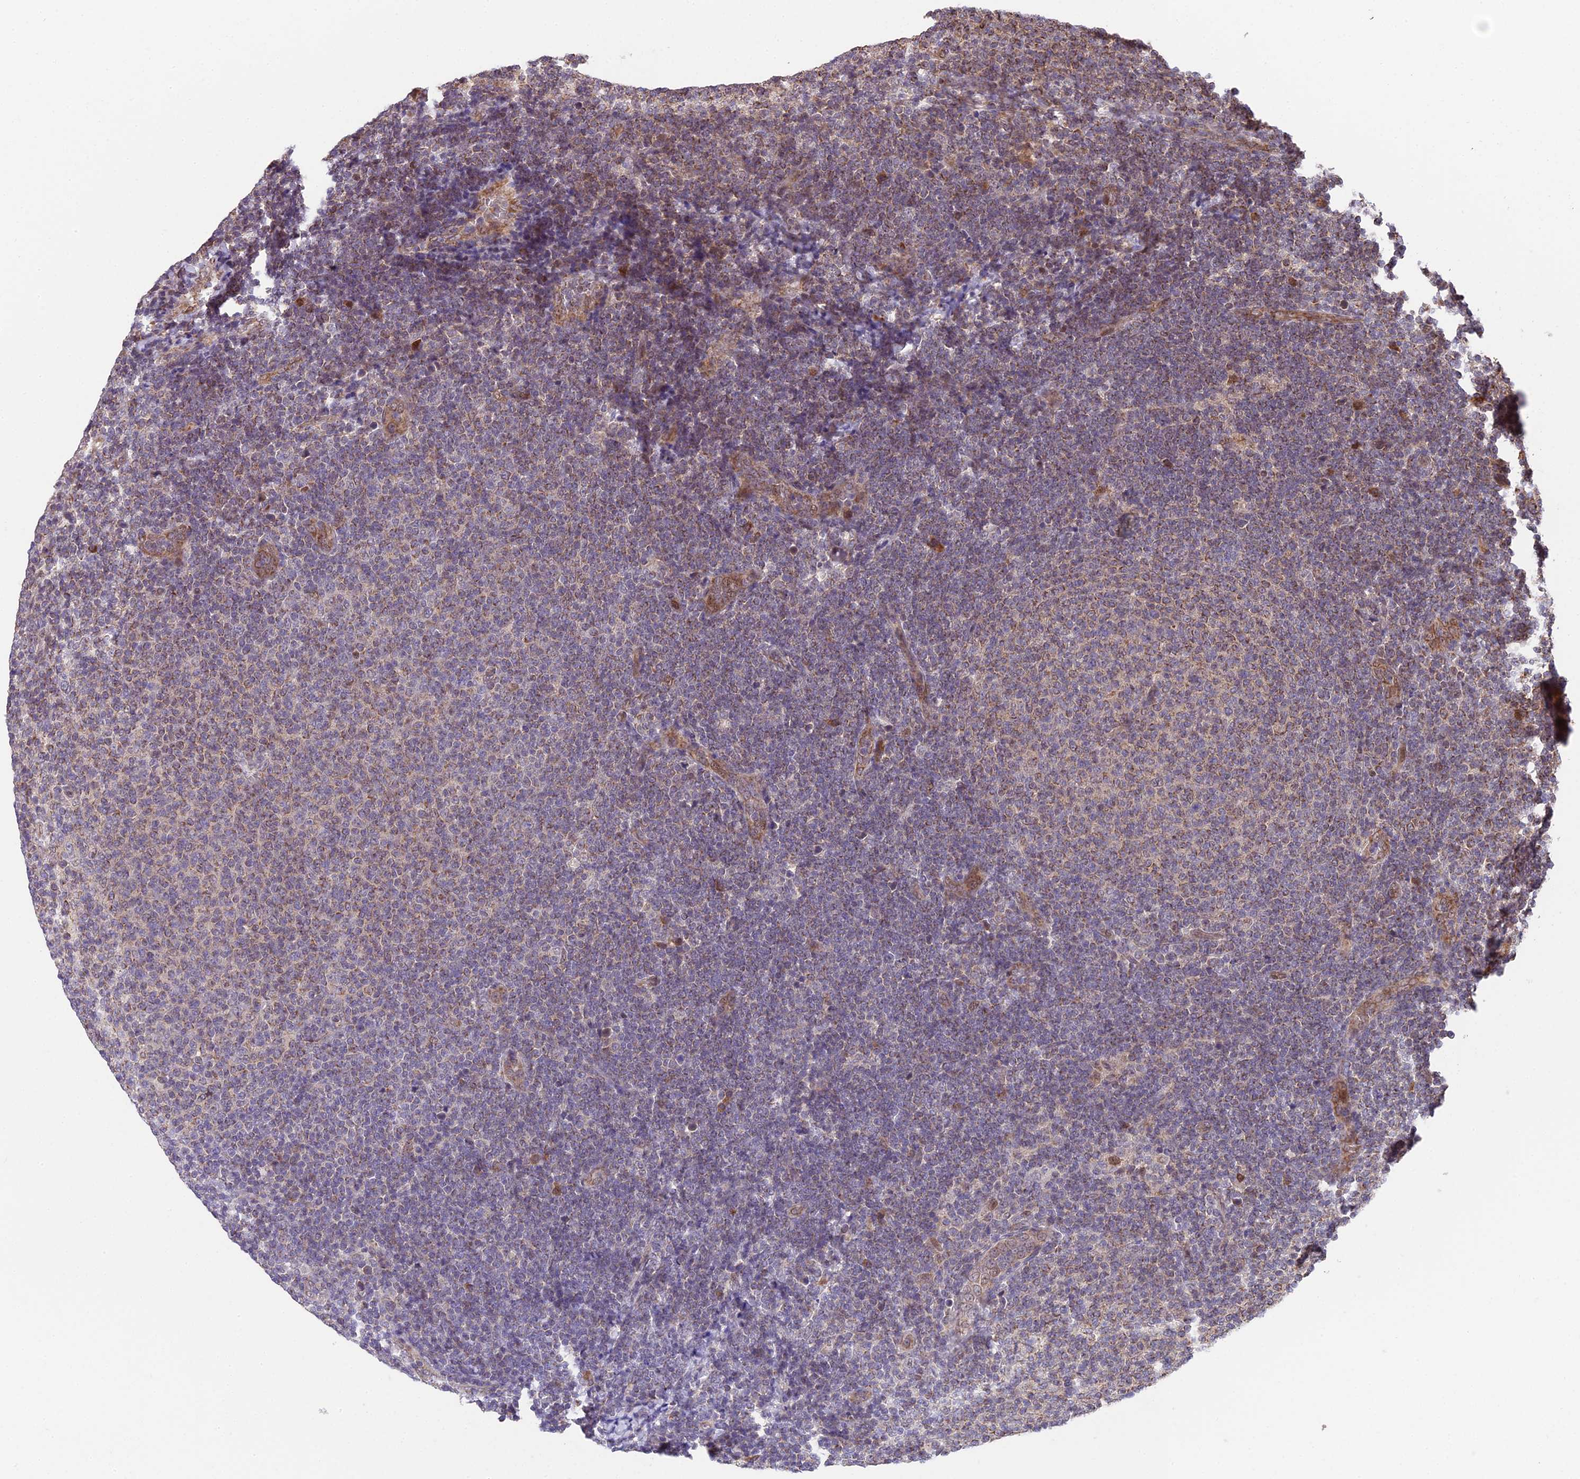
{"staining": {"intensity": "weak", "quantity": "25%-75%", "location": "cytoplasmic/membranous"}, "tissue": "lymphoma", "cell_type": "Tumor cells", "image_type": "cancer", "snomed": [{"axis": "morphology", "description": "Malignant lymphoma, non-Hodgkin's type, Low grade"}, {"axis": "topography", "description": "Lymph node"}], "caption": "About 25%-75% of tumor cells in lymphoma demonstrate weak cytoplasmic/membranous protein positivity as visualized by brown immunohistochemical staining.", "gene": "CYP2R1", "patient": {"sex": "male", "age": 66}}